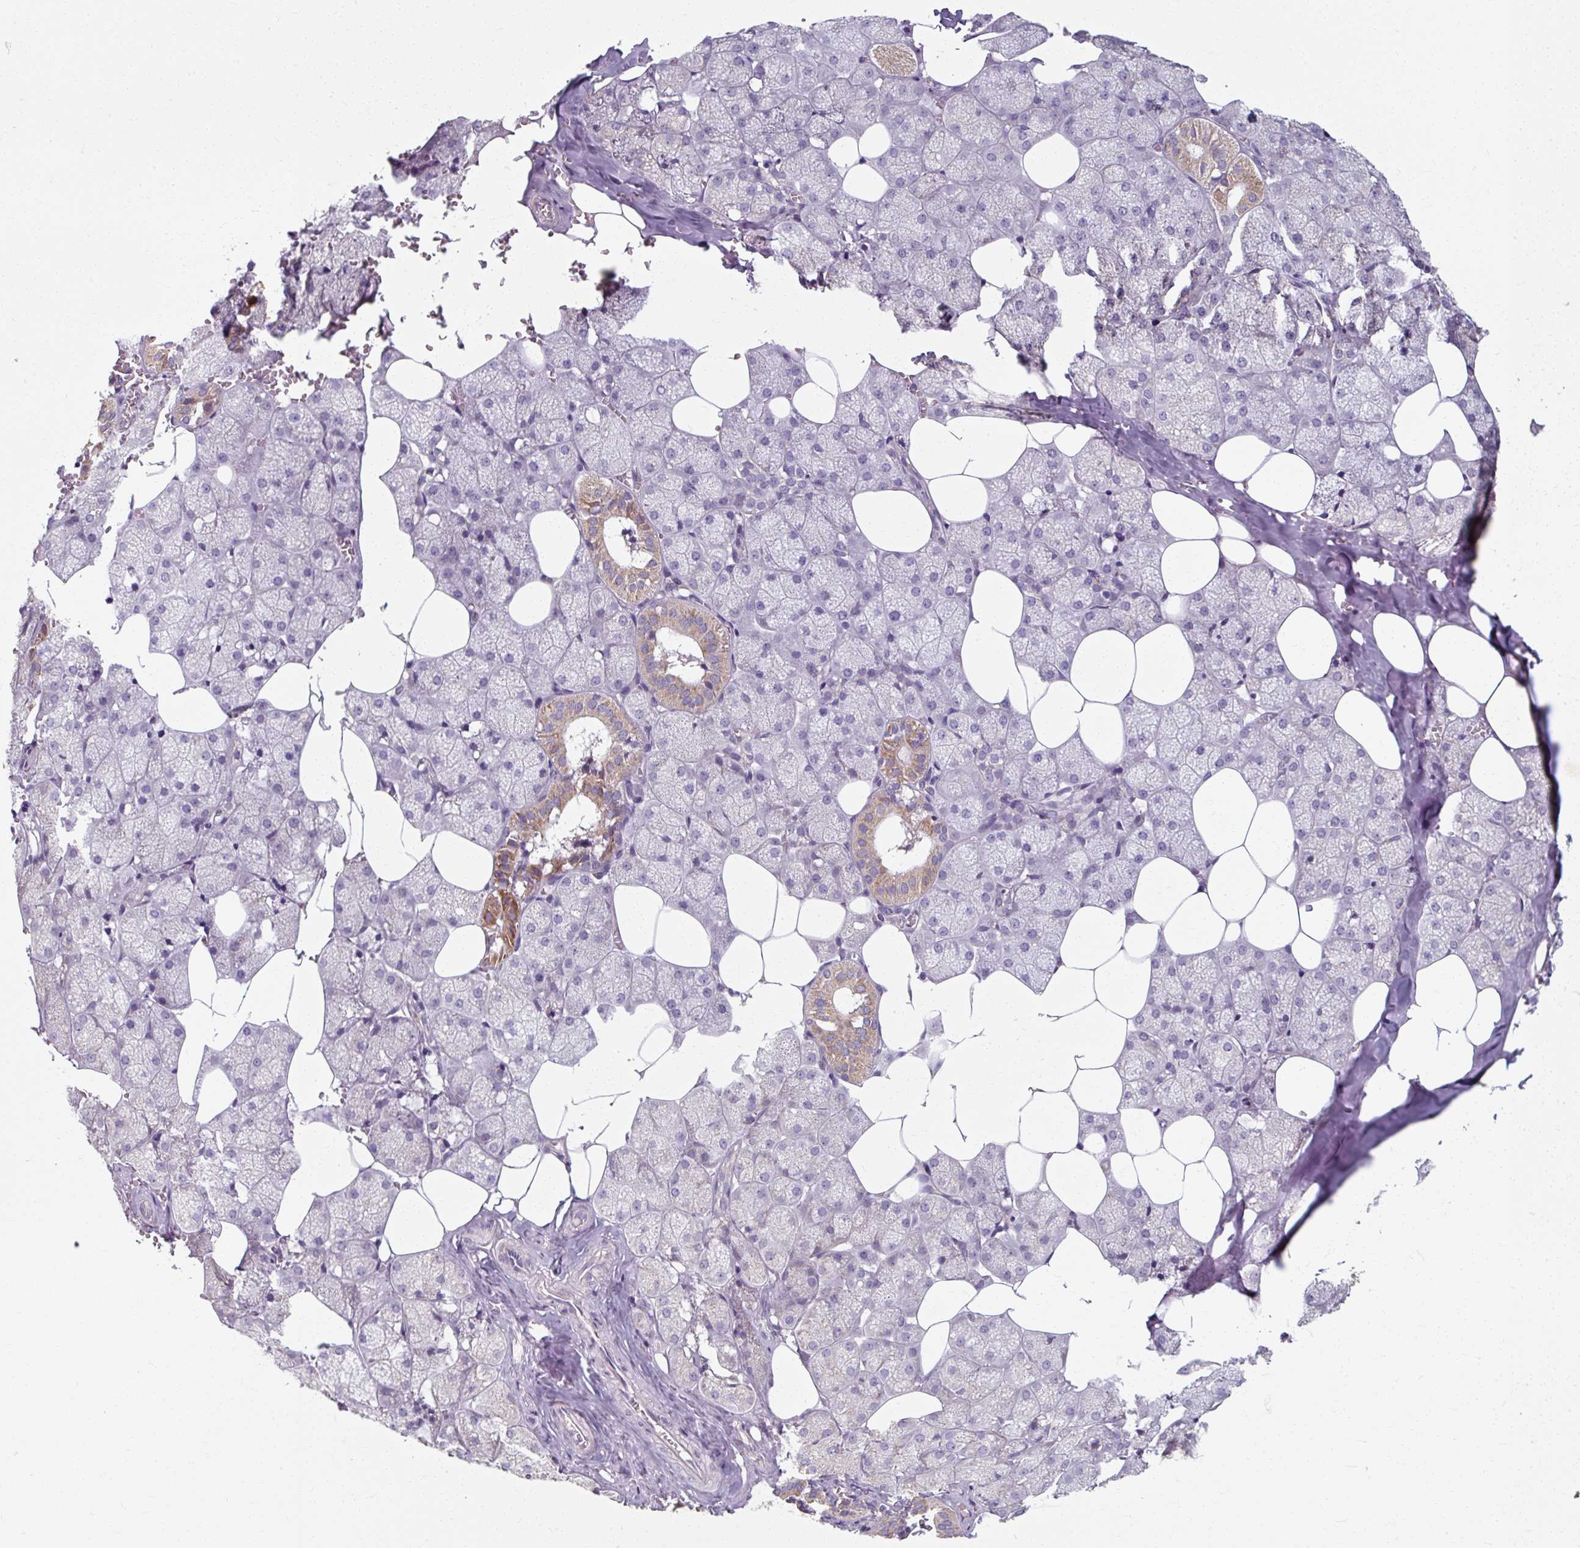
{"staining": {"intensity": "moderate", "quantity": "<25%", "location": "cytoplasmic/membranous"}, "tissue": "salivary gland", "cell_type": "Glandular cells", "image_type": "normal", "snomed": [{"axis": "morphology", "description": "Normal tissue, NOS"}, {"axis": "topography", "description": "Salivary gland"}, {"axis": "topography", "description": "Peripheral nerve tissue"}], "caption": "An immunohistochemistry photomicrograph of benign tissue is shown. Protein staining in brown labels moderate cytoplasmic/membranous positivity in salivary gland within glandular cells.", "gene": "TSEN54", "patient": {"sex": "male", "age": 38}}